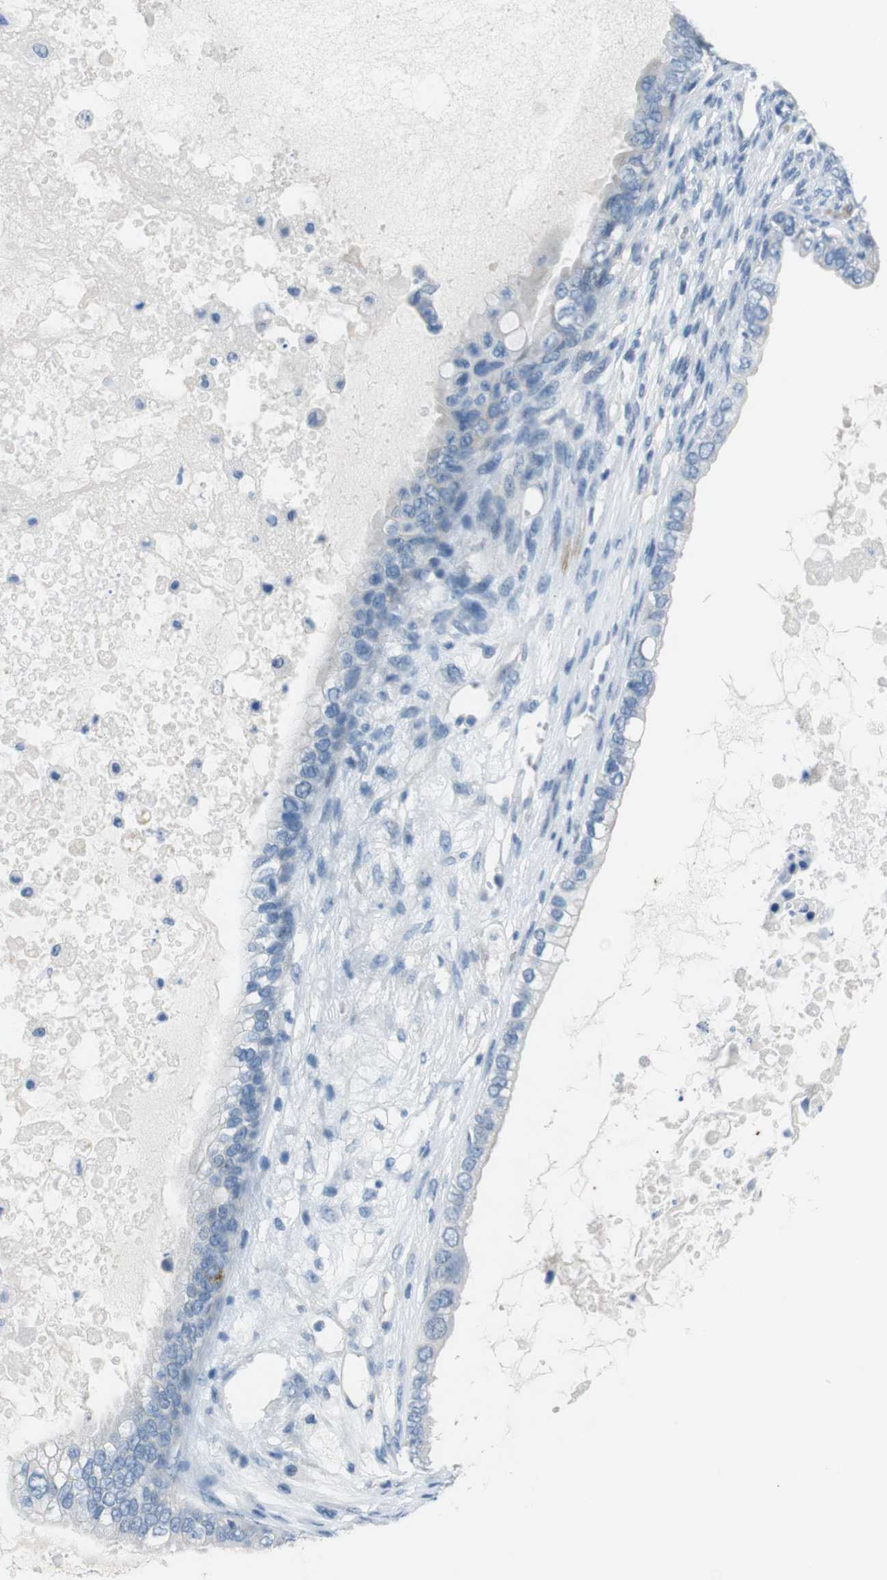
{"staining": {"intensity": "negative", "quantity": "none", "location": "none"}, "tissue": "ovarian cancer", "cell_type": "Tumor cells", "image_type": "cancer", "snomed": [{"axis": "morphology", "description": "Cystadenocarcinoma, mucinous, NOS"}, {"axis": "topography", "description": "Ovary"}], "caption": "Protein analysis of ovarian mucinous cystadenocarcinoma exhibits no significant positivity in tumor cells. The staining is performed using DAB brown chromogen with nuclei counter-stained in using hematoxylin.", "gene": "HRH2", "patient": {"sex": "female", "age": 80}}